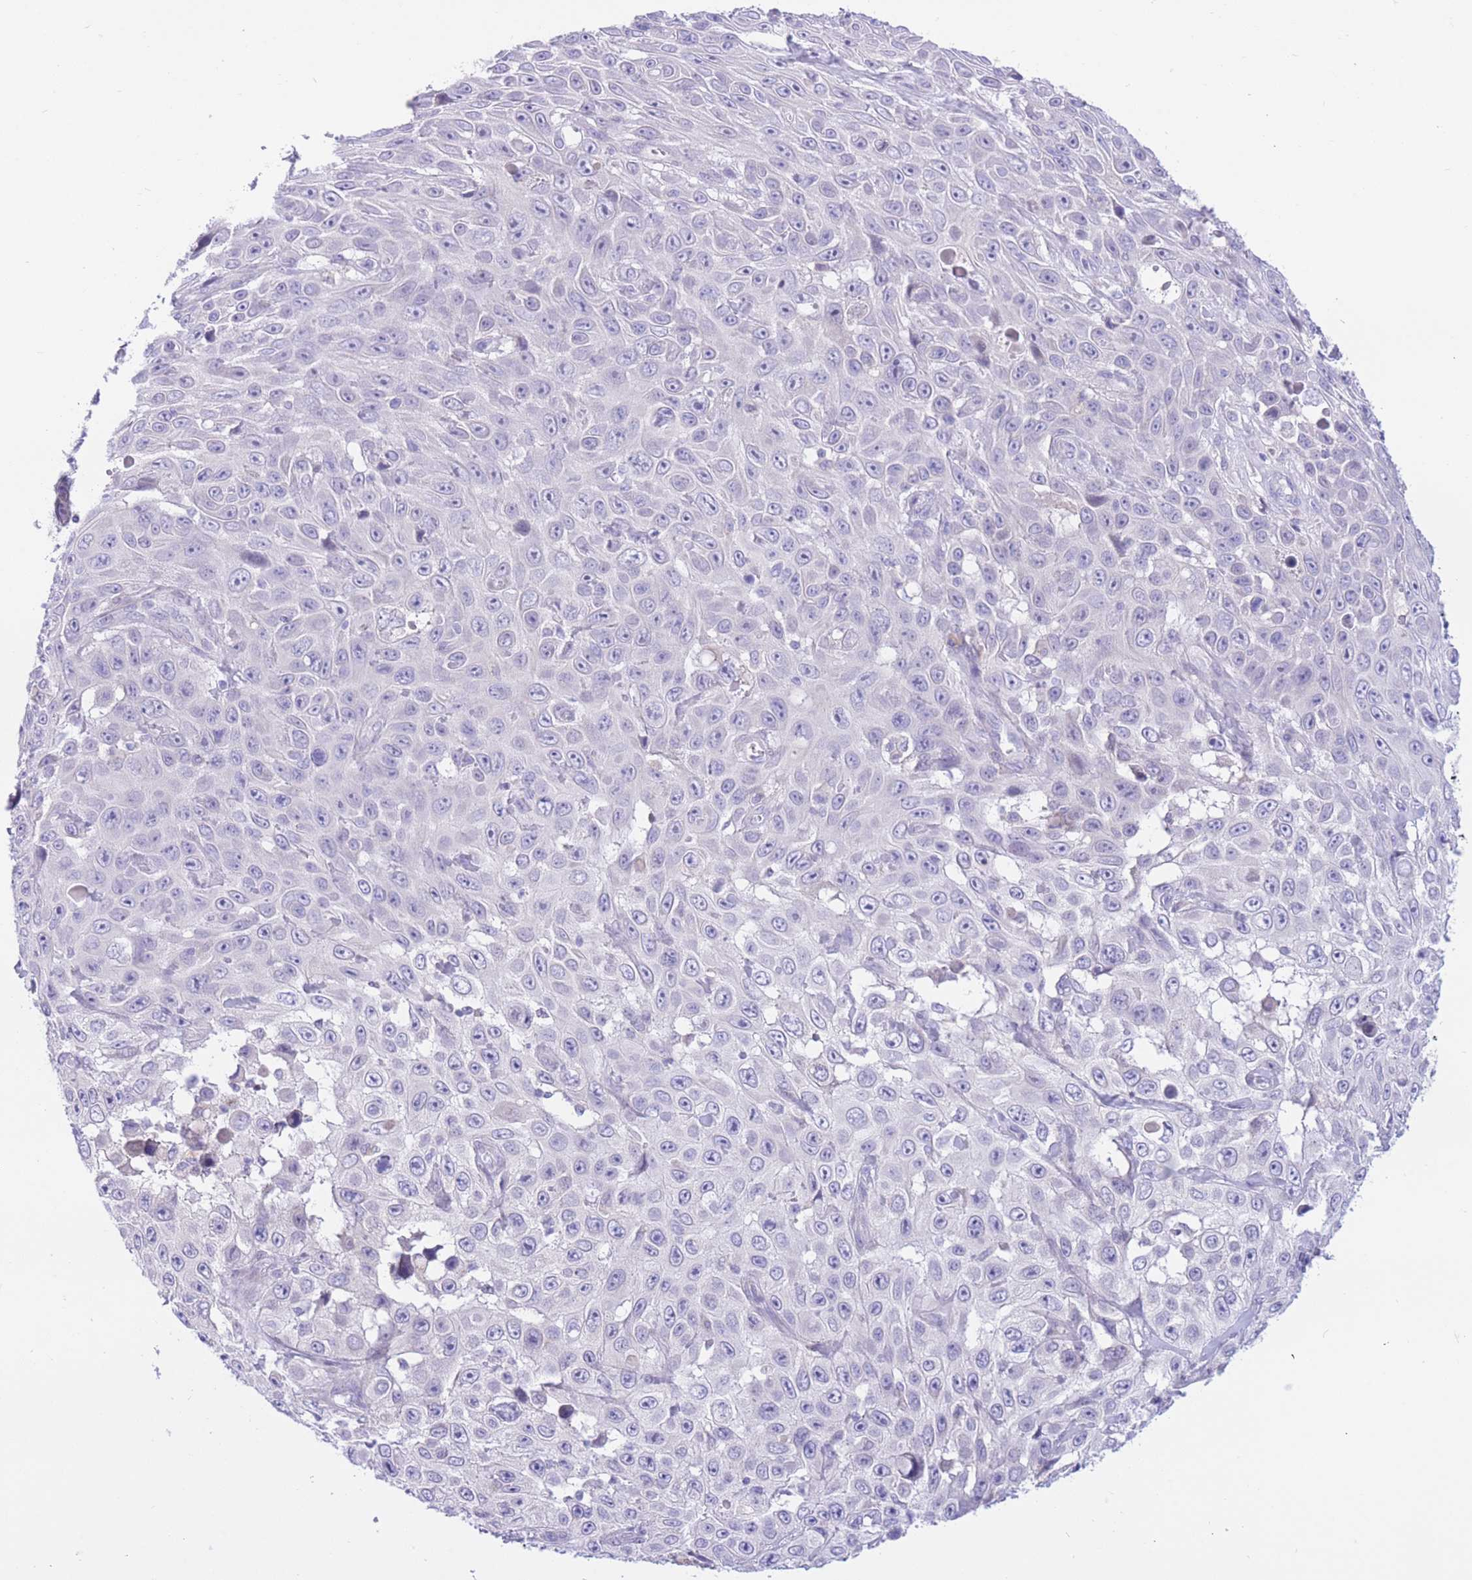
{"staining": {"intensity": "negative", "quantity": "none", "location": "none"}, "tissue": "skin cancer", "cell_type": "Tumor cells", "image_type": "cancer", "snomed": [{"axis": "morphology", "description": "Squamous cell carcinoma, NOS"}, {"axis": "topography", "description": "Skin"}], "caption": "Skin cancer (squamous cell carcinoma) was stained to show a protein in brown. There is no significant positivity in tumor cells.", "gene": "RPL39L", "patient": {"sex": "male", "age": 82}}